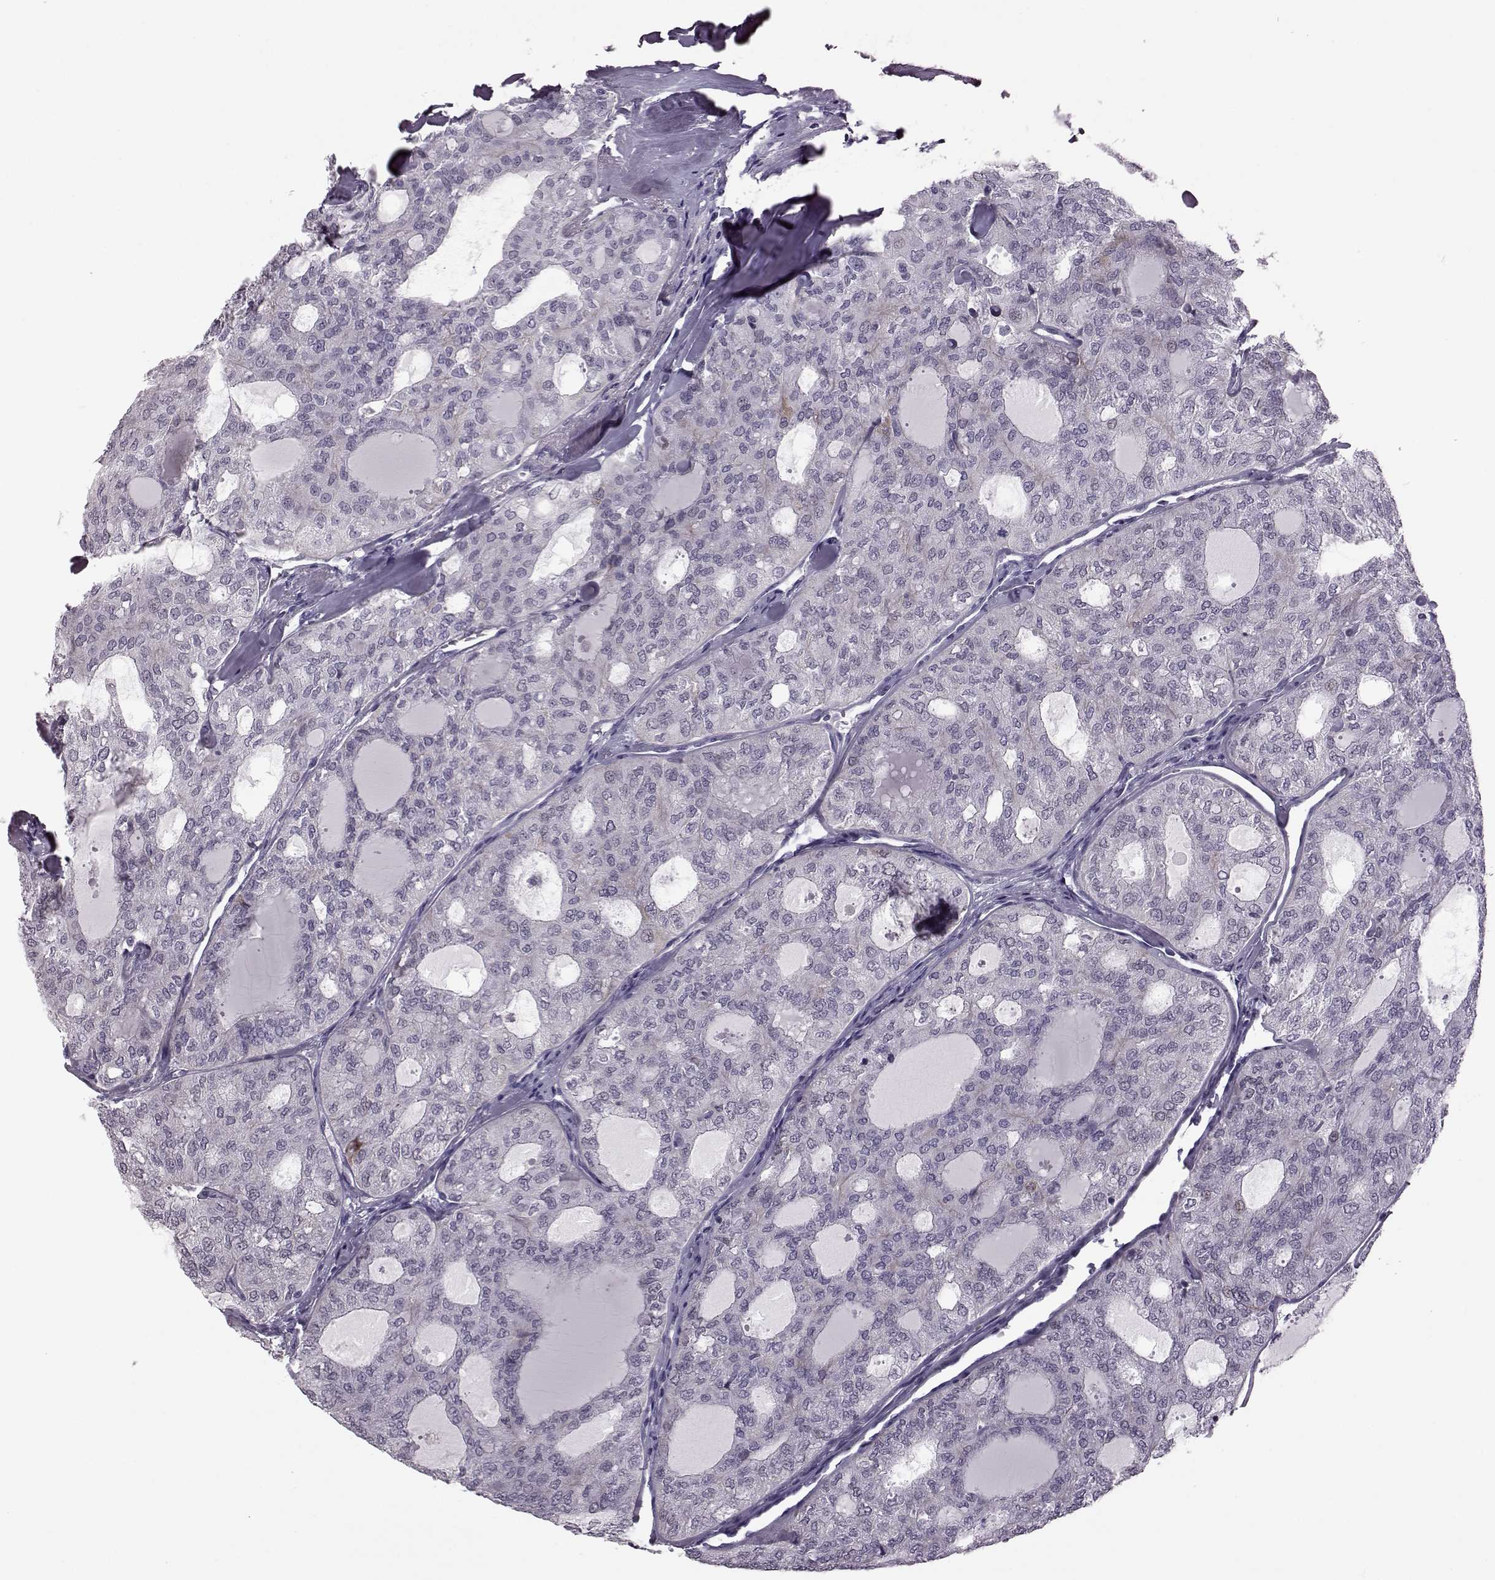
{"staining": {"intensity": "negative", "quantity": "none", "location": "none"}, "tissue": "thyroid cancer", "cell_type": "Tumor cells", "image_type": "cancer", "snomed": [{"axis": "morphology", "description": "Follicular adenoma carcinoma, NOS"}, {"axis": "topography", "description": "Thyroid gland"}], "caption": "Tumor cells are negative for protein expression in human thyroid cancer (follicular adenoma carcinoma).", "gene": "RIMS2", "patient": {"sex": "male", "age": 75}}